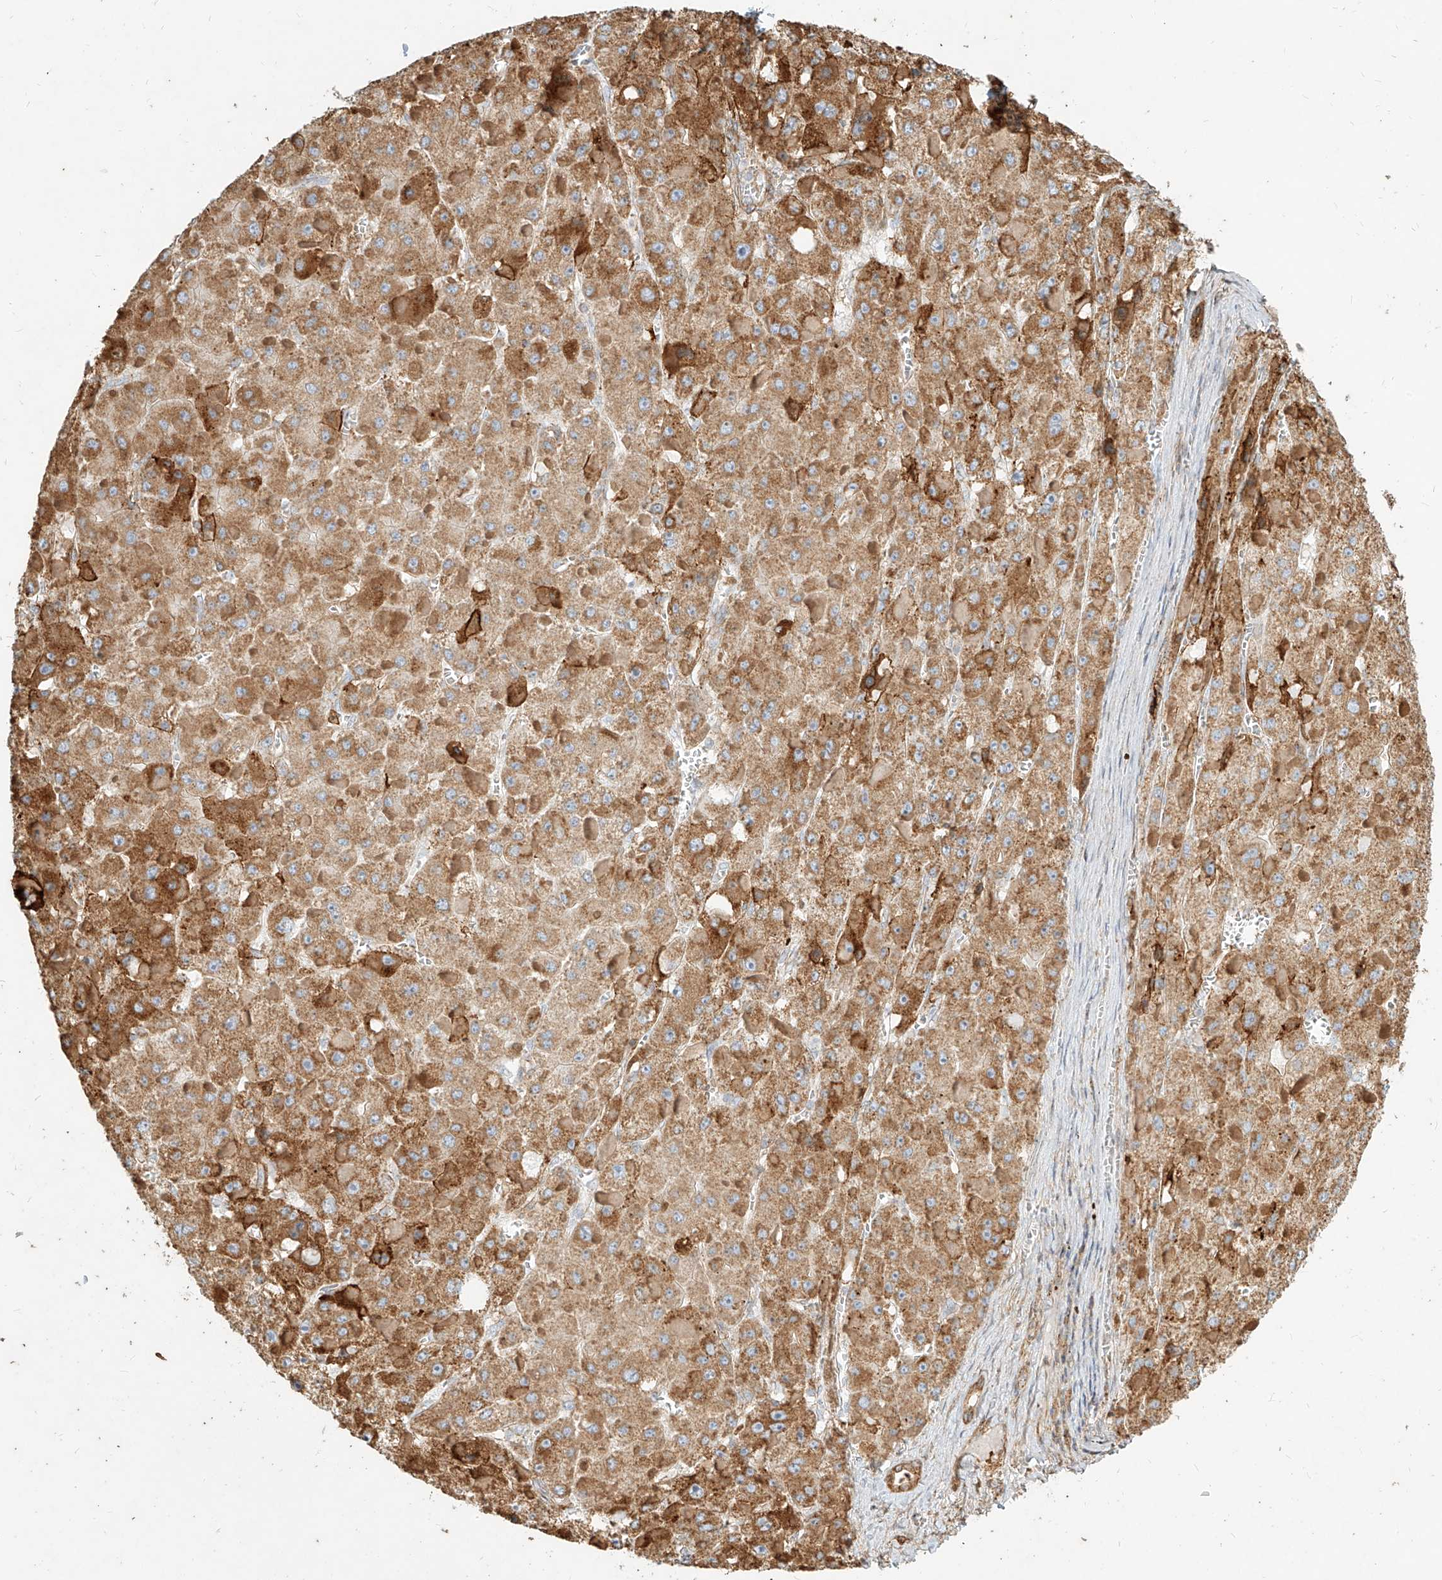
{"staining": {"intensity": "moderate", "quantity": ">75%", "location": "cytoplasmic/membranous"}, "tissue": "liver cancer", "cell_type": "Tumor cells", "image_type": "cancer", "snomed": [{"axis": "morphology", "description": "Carcinoma, Hepatocellular, NOS"}, {"axis": "topography", "description": "Liver"}], "caption": "Immunohistochemical staining of hepatocellular carcinoma (liver) exhibits medium levels of moderate cytoplasmic/membranous protein positivity in approximately >75% of tumor cells. (DAB (3,3'-diaminobenzidine) IHC, brown staining for protein, blue staining for nuclei).", "gene": "MTX2", "patient": {"sex": "female", "age": 73}}